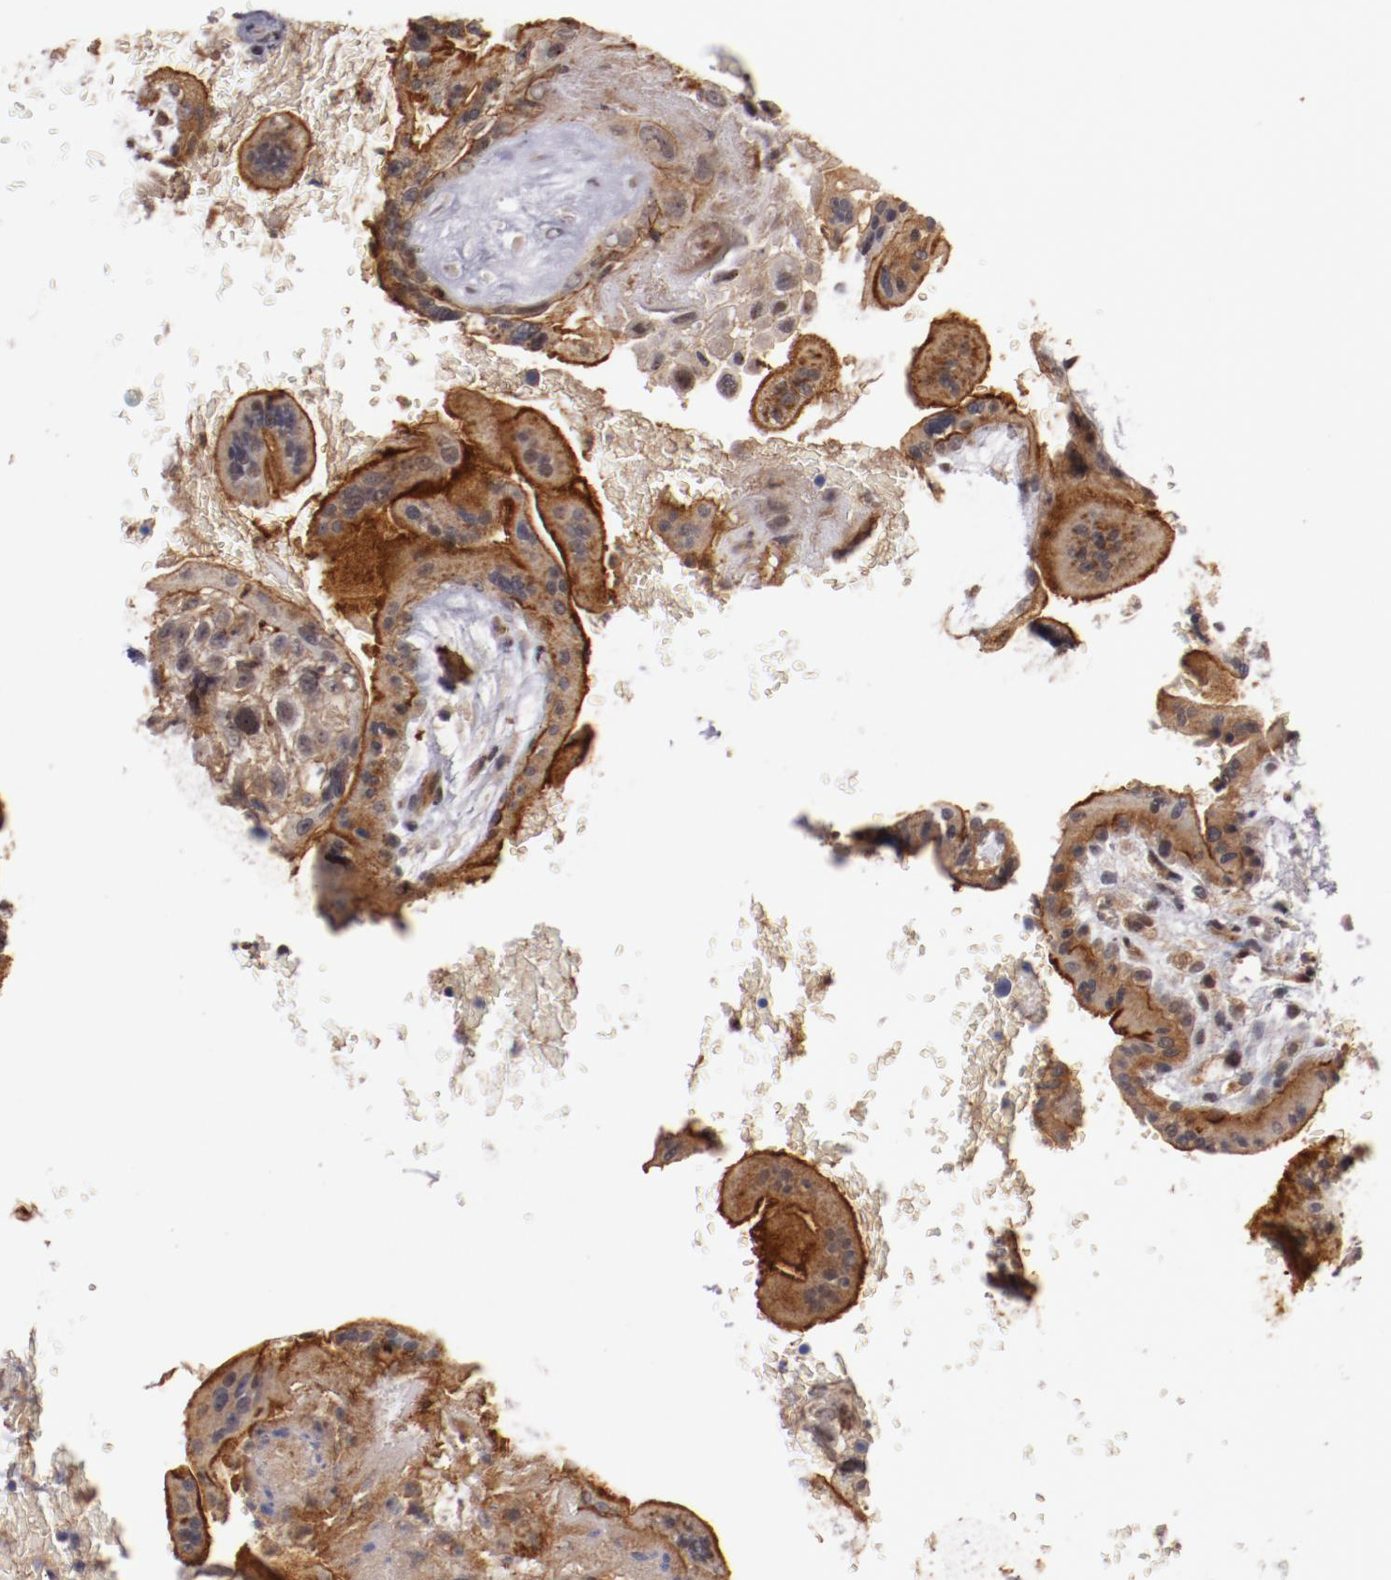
{"staining": {"intensity": "moderate", "quantity": ">75%", "location": "cytoplasmic/membranous"}, "tissue": "placenta", "cell_type": "Trophoblastic cells", "image_type": "normal", "snomed": [{"axis": "morphology", "description": "Normal tissue, NOS"}, {"axis": "topography", "description": "Placenta"}], "caption": "Protein staining reveals moderate cytoplasmic/membranous staining in about >75% of trophoblastic cells in normal placenta. (DAB (3,3'-diaminobenzidine) IHC, brown staining for protein, blue staining for nuclei).", "gene": "STX3", "patient": {"sex": "female", "age": 35}}